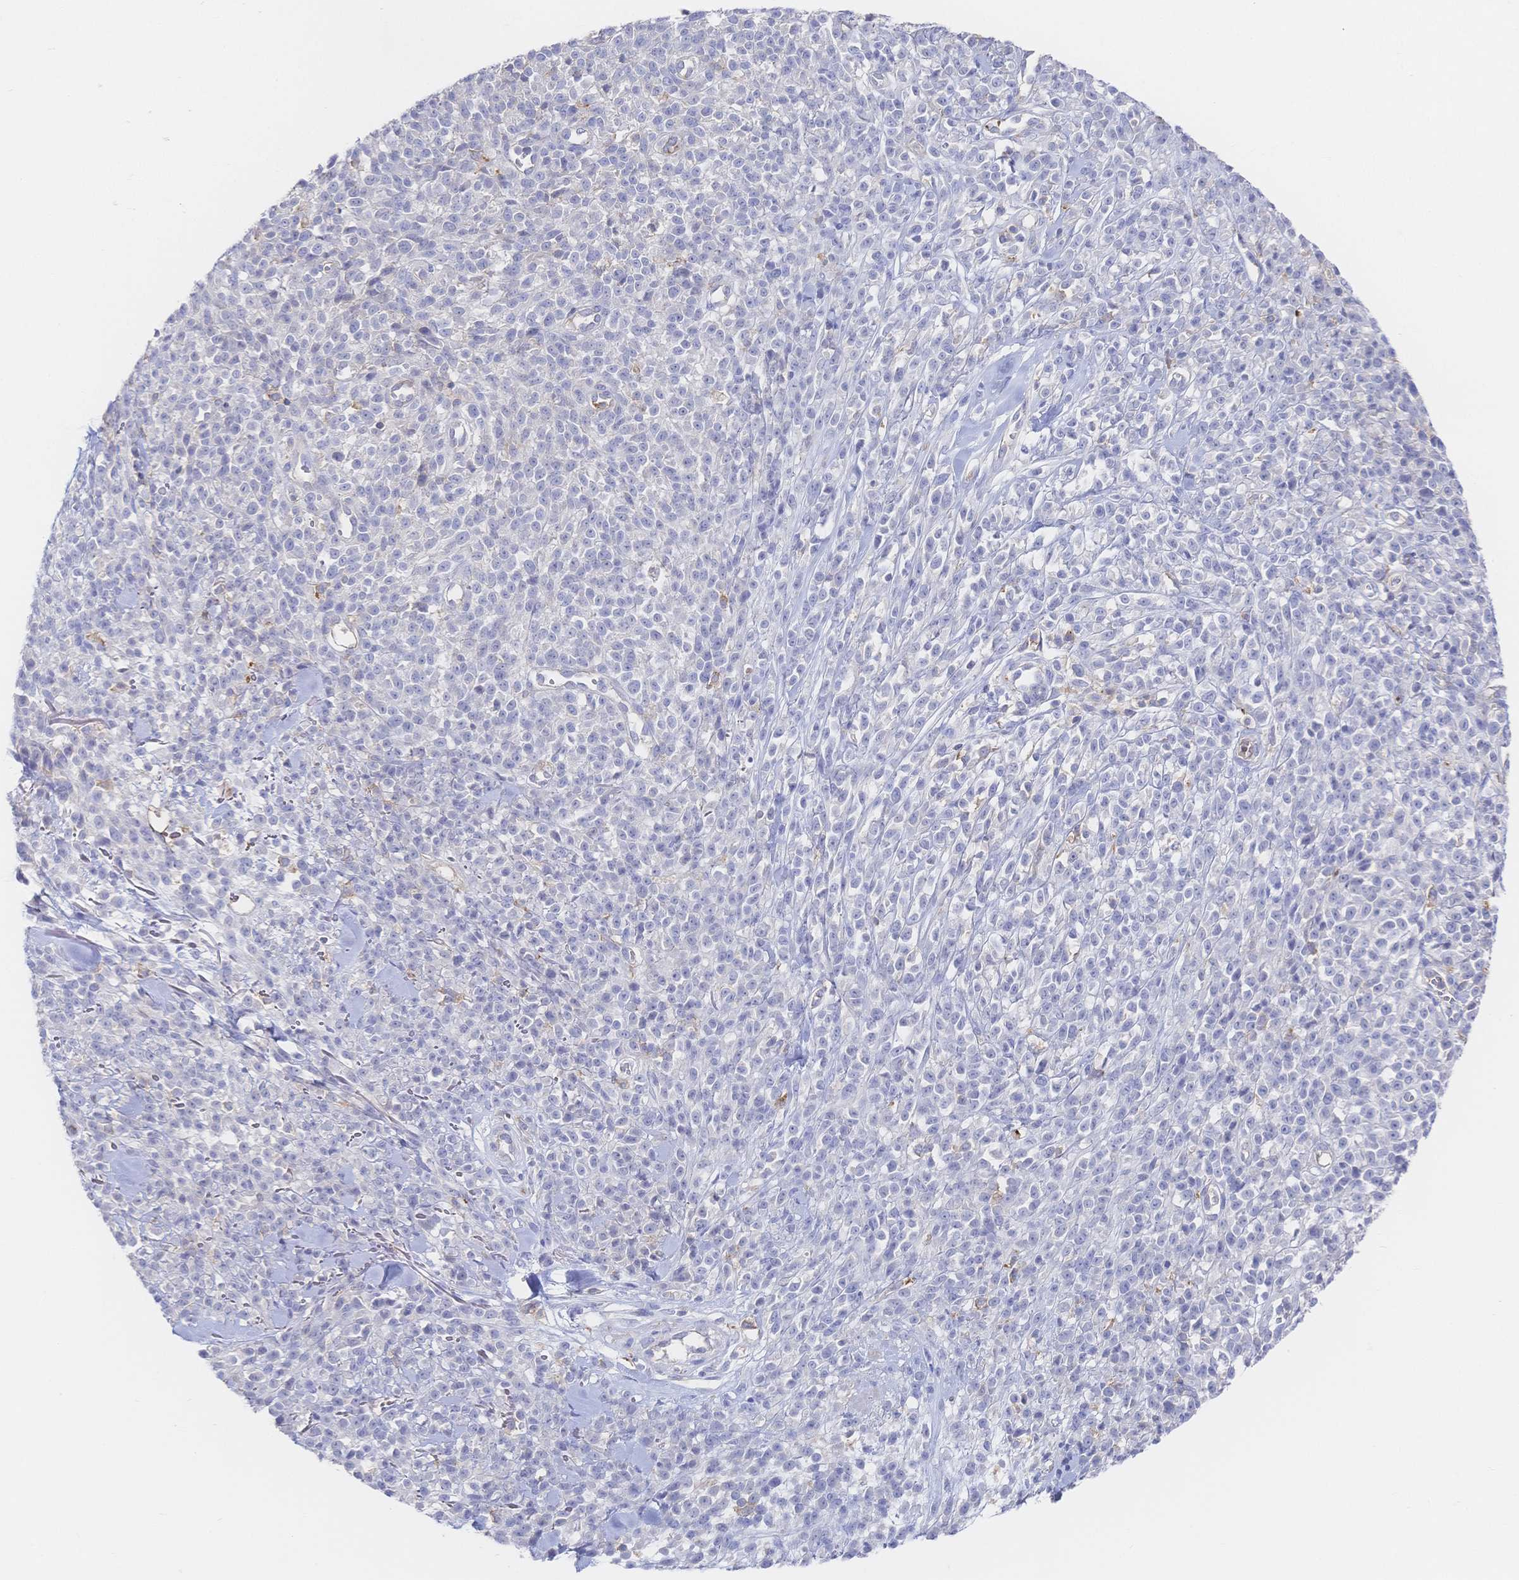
{"staining": {"intensity": "negative", "quantity": "none", "location": "none"}, "tissue": "melanoma", "cell_type": "Tumor cells", "image_type": "cancer", "snomed": [{"axis": "morphology", "description": "Malignant melanoma, NOS"}, {"axis": "topography", "description": "Skin"}, {"axis": "topography", "description": "Skin of trunk"}], "caption": "Tumor cells are negative for brown protein staining in melanoma.", "gene": "F11R", "patient": {"sex": "male", "age": 74}}